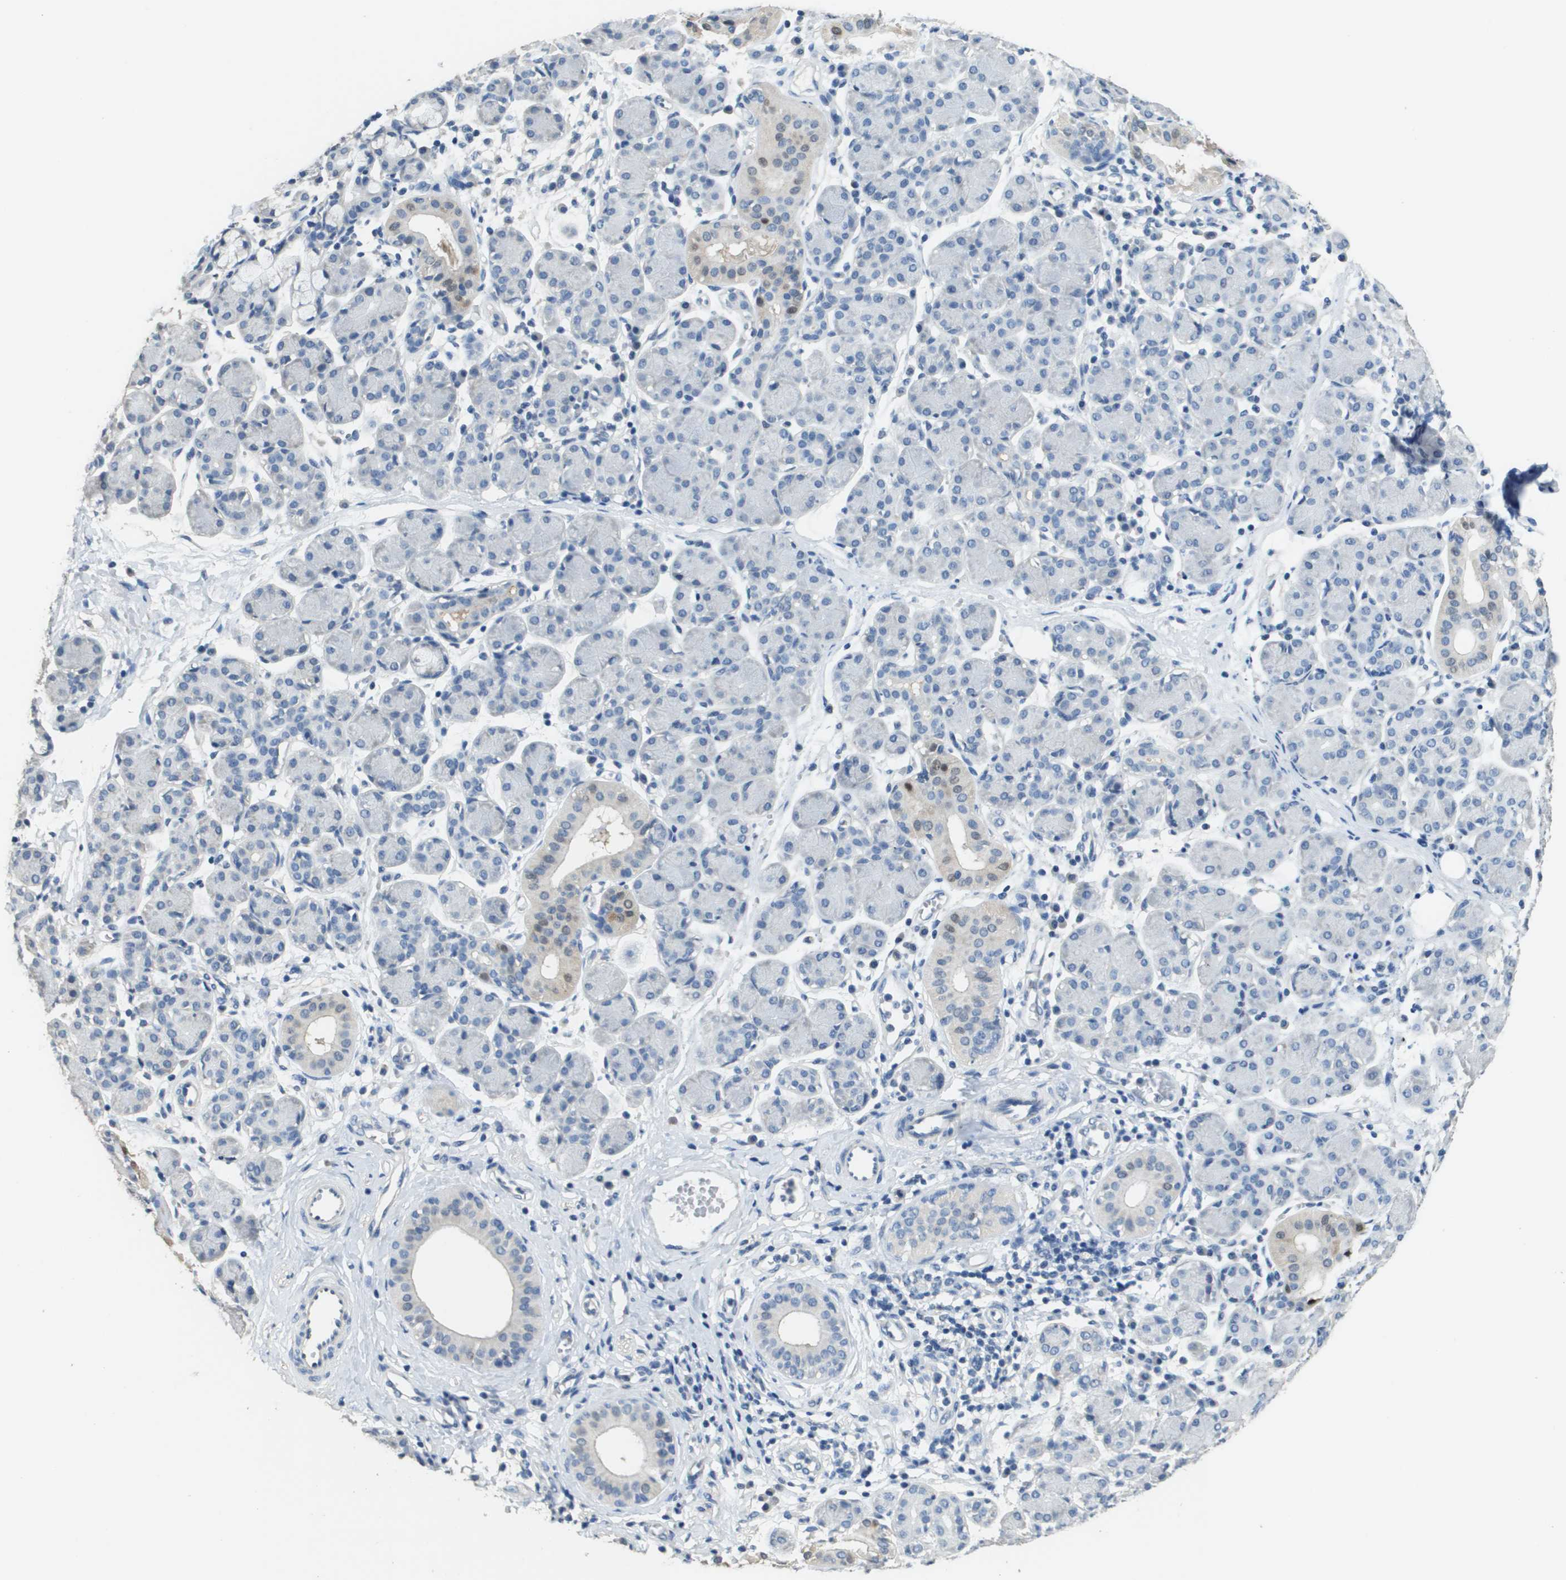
{"staining": {"intensity": "negative", "quantity": "none", "location": "none"}, "tissue": "salivary gland", "cell_type": "Glandular cells", "image_type": "normal", "snomed": [{"axis": "morphology", "description": "Normal tissue, NOS"}, {"axis": "morphology", "description": "Inflammation, NOS"}, {"axis": "topography", "description": "Lymph node"}, {"axis": "topography", "description": "Salivary gland"}], "caption": "An immunohistochemistry micrograph of unremarkable salivary gland is shown. There is no staining in glandular cells of salivary gland. (DAB (3,3'-diaminobenzidine) immunohistochemistry, high magnification).", "gene": "MT3", "patient": {"sex": "male", "age": 3}}